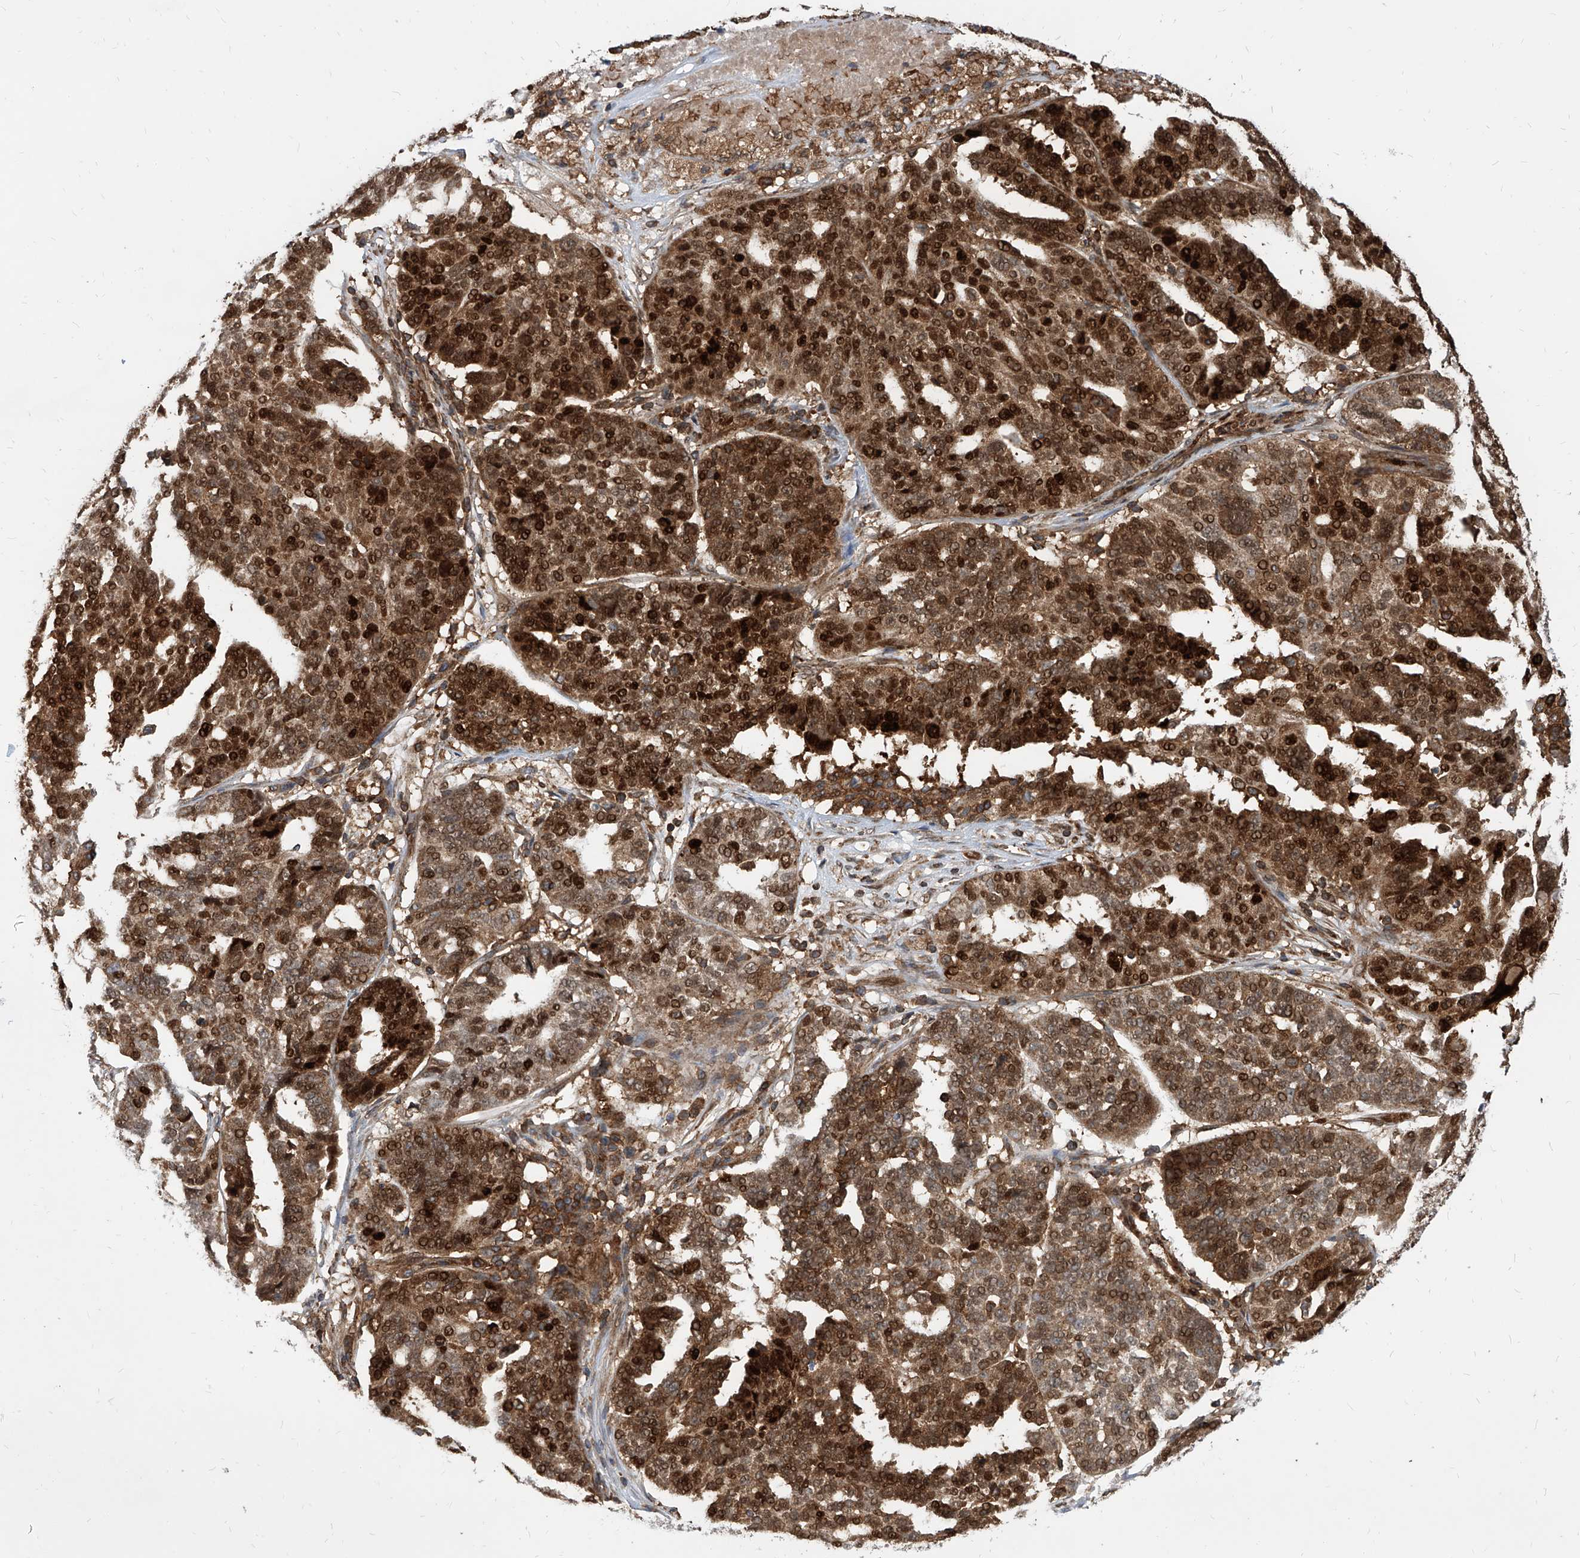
{"staining": {"intensity": "strong", "quantity": ">75%", "location": "cytoplasmic/membranous,nuclear"}, "tissue": "ovarian cancer", "cell_type": "Tumor cells", "image_type": "cancer", "snomed": [{"axis": "morphology", "description": "Cystadenocarcinoma, serous, NOS"}, {"axis": "topography", "description": "Ovary"}], "caption": "Immunohistochemistry of human ovarian serous cystadenocarcinoma exhibits high levels of strong cytoplasmic/membranous and nuclear positivity in approximately >75% of tumor cells.", "gene": "MAGED2", "patient": {"sex": "female", "age": 59}}